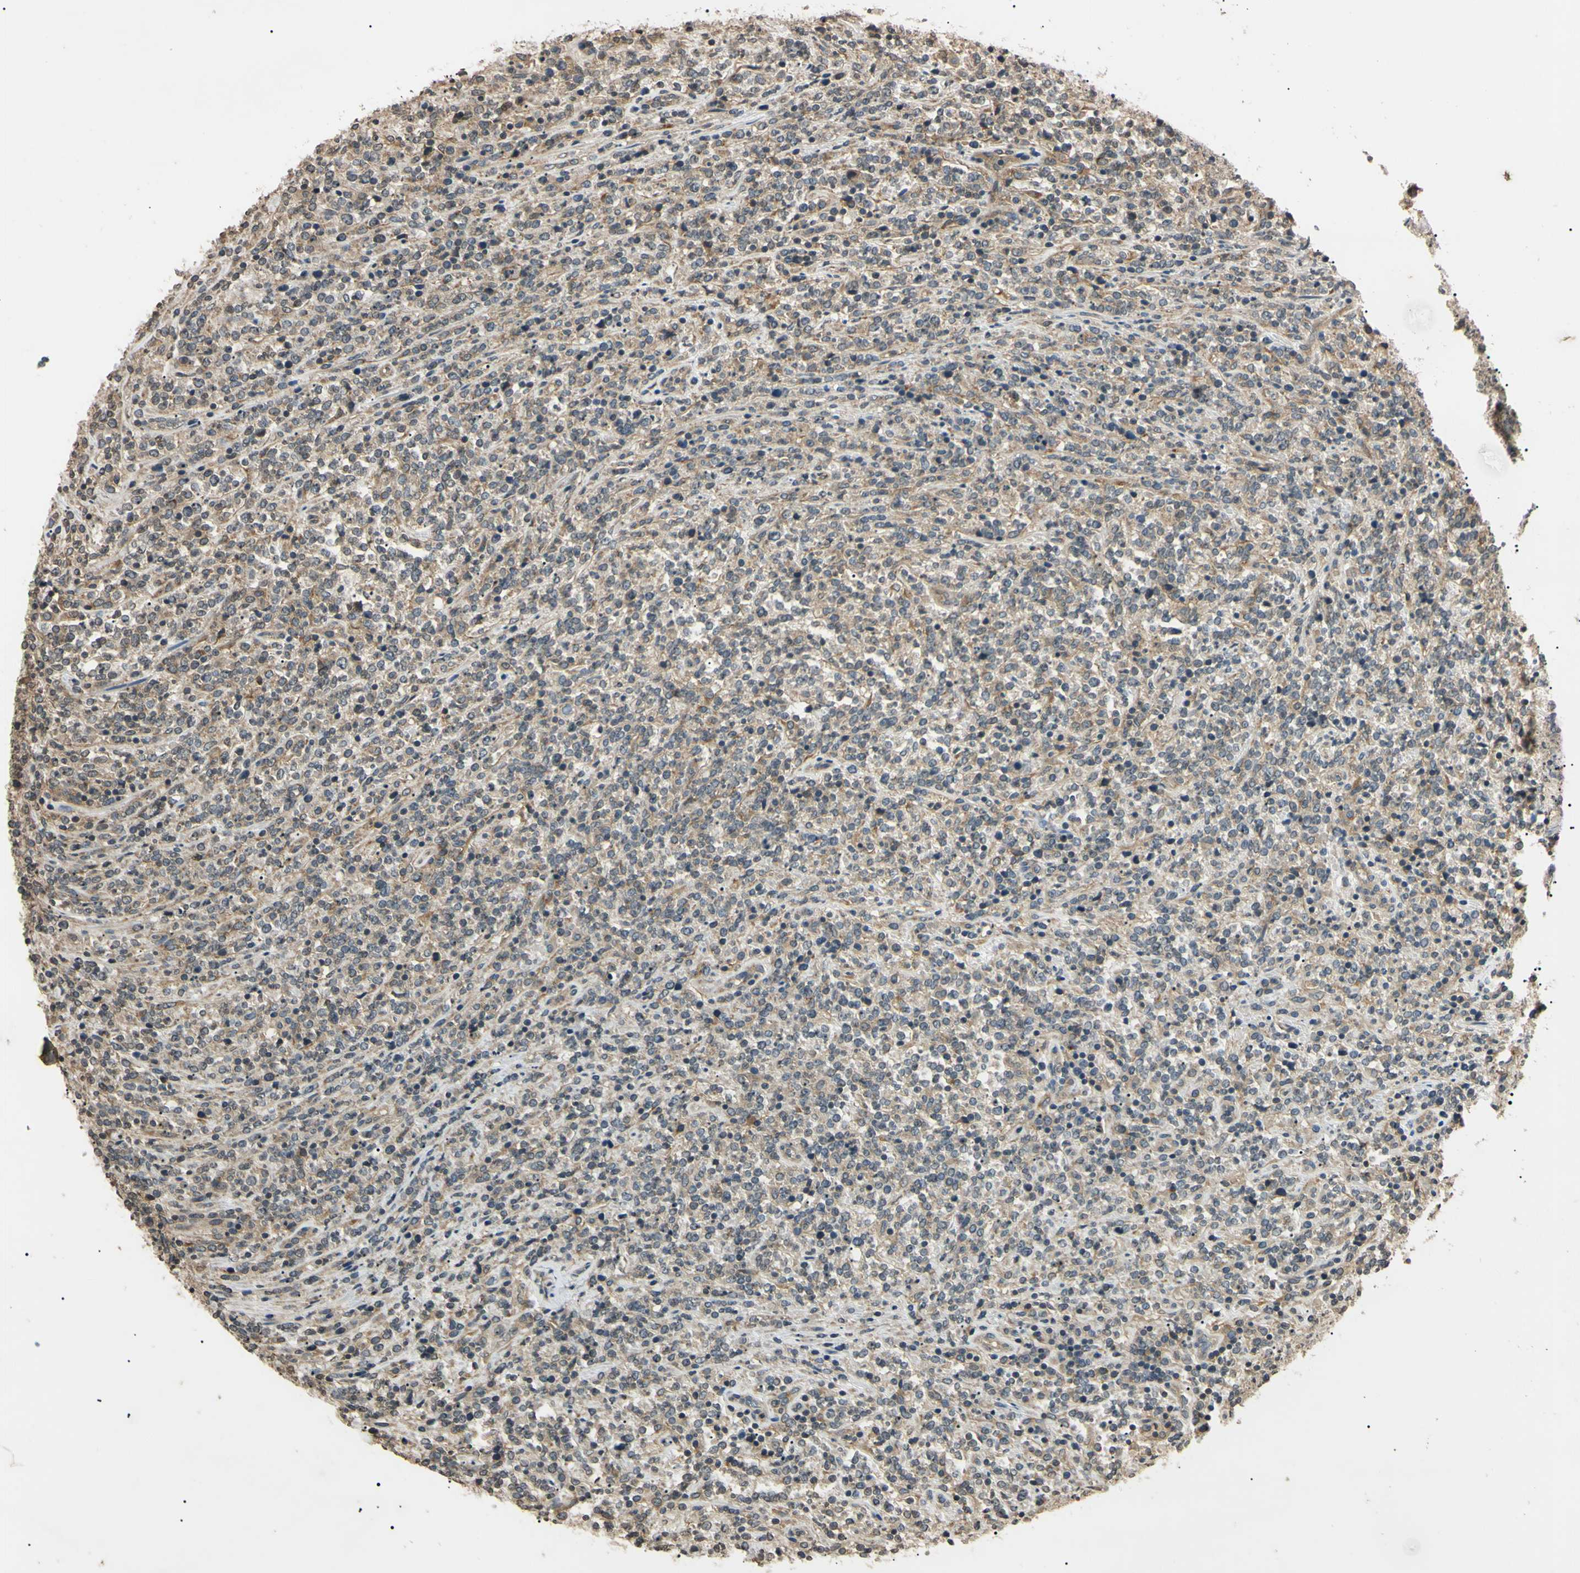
{"staining": {"intensity": "weak", "quantity": "25%-75%", "location": "cytoplasmic/membranous"}, "tissue": "lymphoma", "cell_type": "Tumor cells", "image_type": "cancer", "snomed": [{"axis": "morphology", "description": "Malignant lymphoma, non-Hodgkin's type, High grade"}, {"axis": "topography", "description": "Soft tissue"}], "caption": "High-grade malignant lymphoma, non-Hodgkin's type stained with DAB immunohistochemistry (IHC) reveals low levels of weak cytoplasmic/membranous positivity in approximately 25%-75% of tumor cells. (IHC, brightfield microscopy, high magnification).", "gene": "EPN1", "patient": {"sex": "male", "age": 18}}